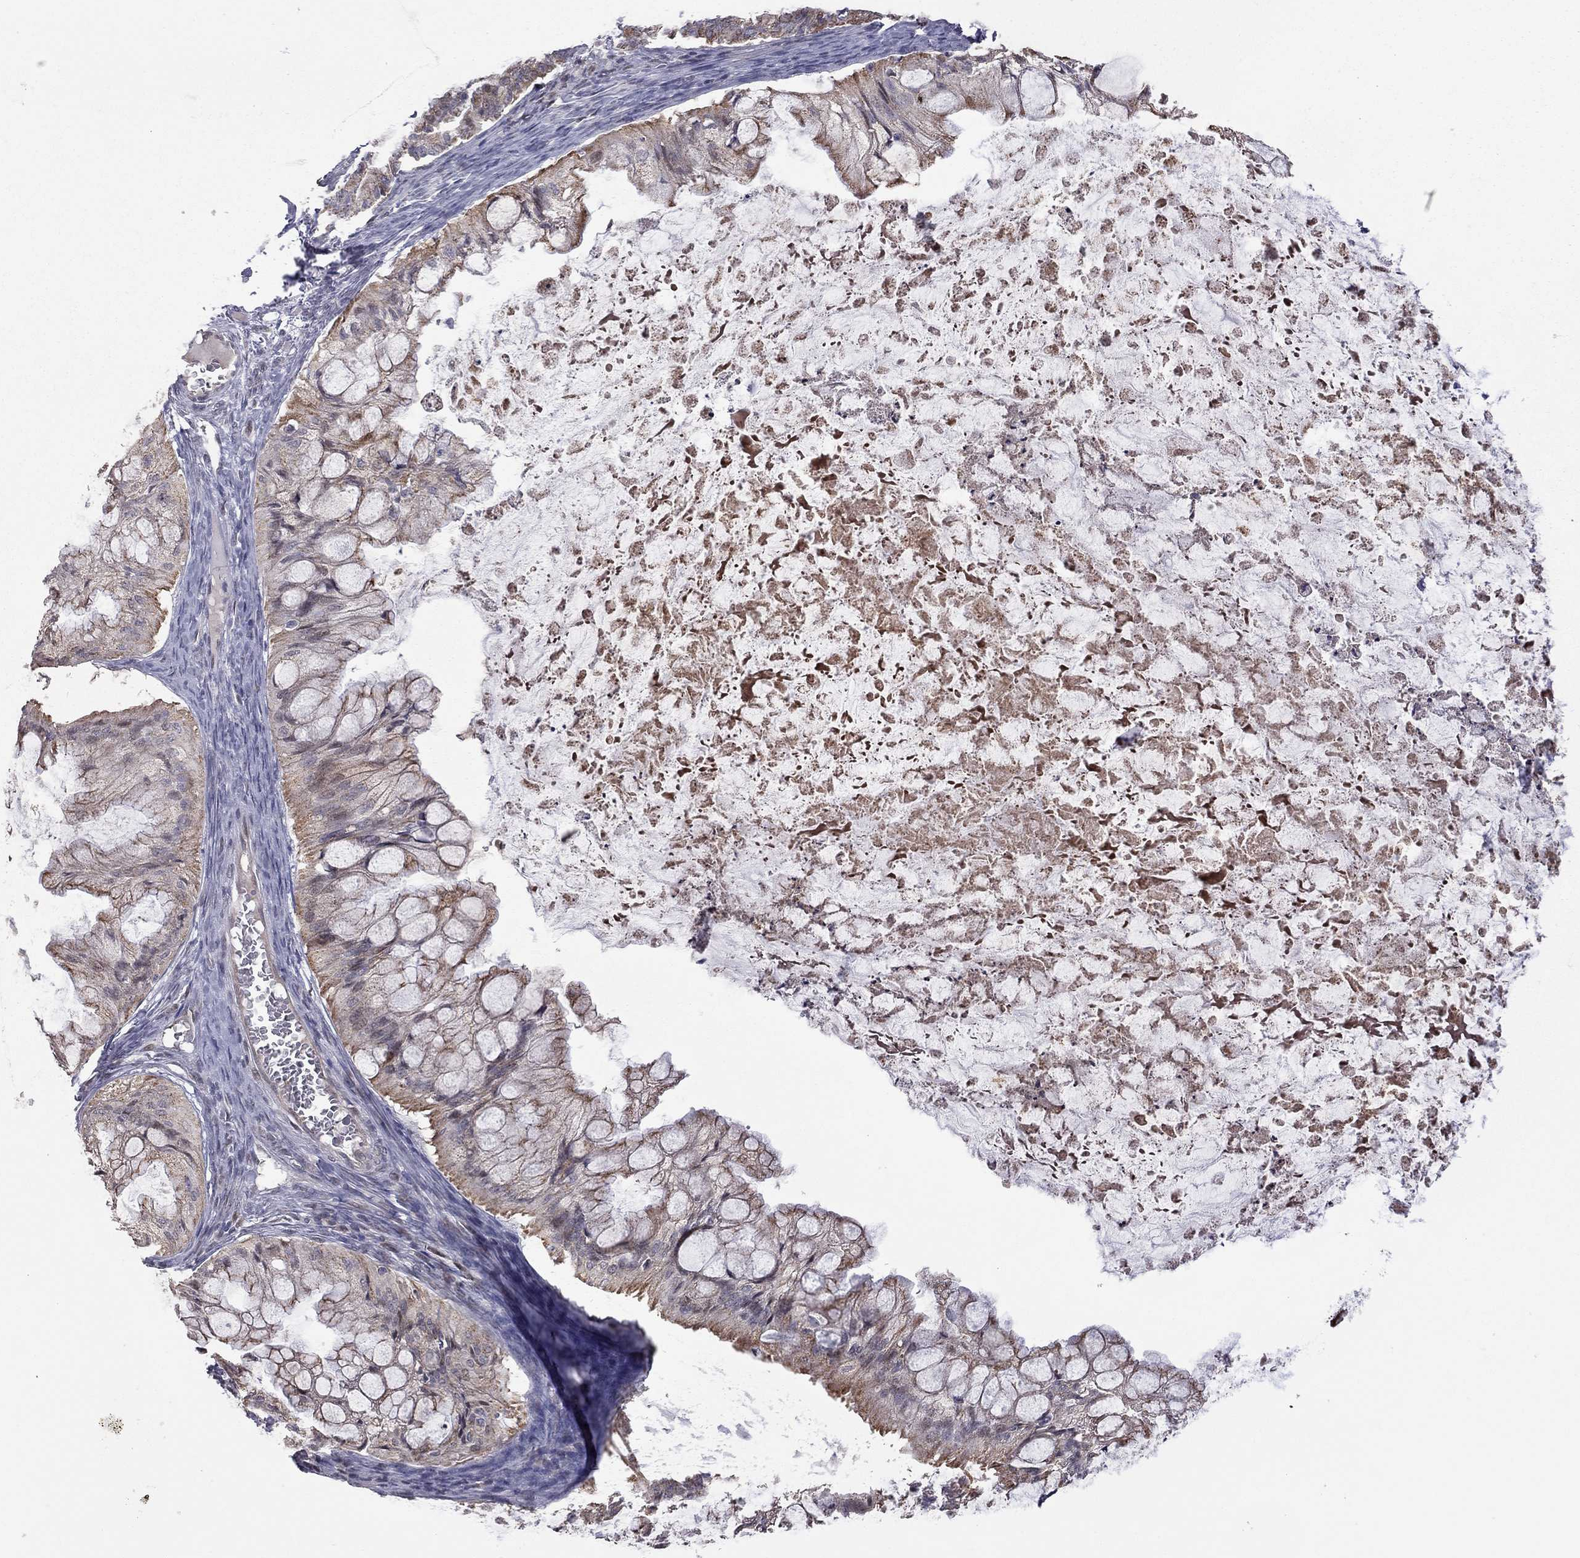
{"staining": {"intensity": "moderate", "quantity": ">75%", "location": "cytoplasmic/membranous"}, "tissue": "ovarian cancer", "cell_type": "Tumor cells", "image_type": "cancer", "snomed": [{"axis": "morphology", "description": "Cystadenocarcinoma, mucinous, NOS"}, {"axis": "topography", "description": "Ovary"}], "caption": "Protein staining by immunohistochemistry (IHC) exhibits moderate cytoplasmic/membranous staining in about >75% of tumor cells in ovarian mucinous cystadenocarcinoma.", "gene": "MC3R", "patient": {"sex": "female", "age": 57}}